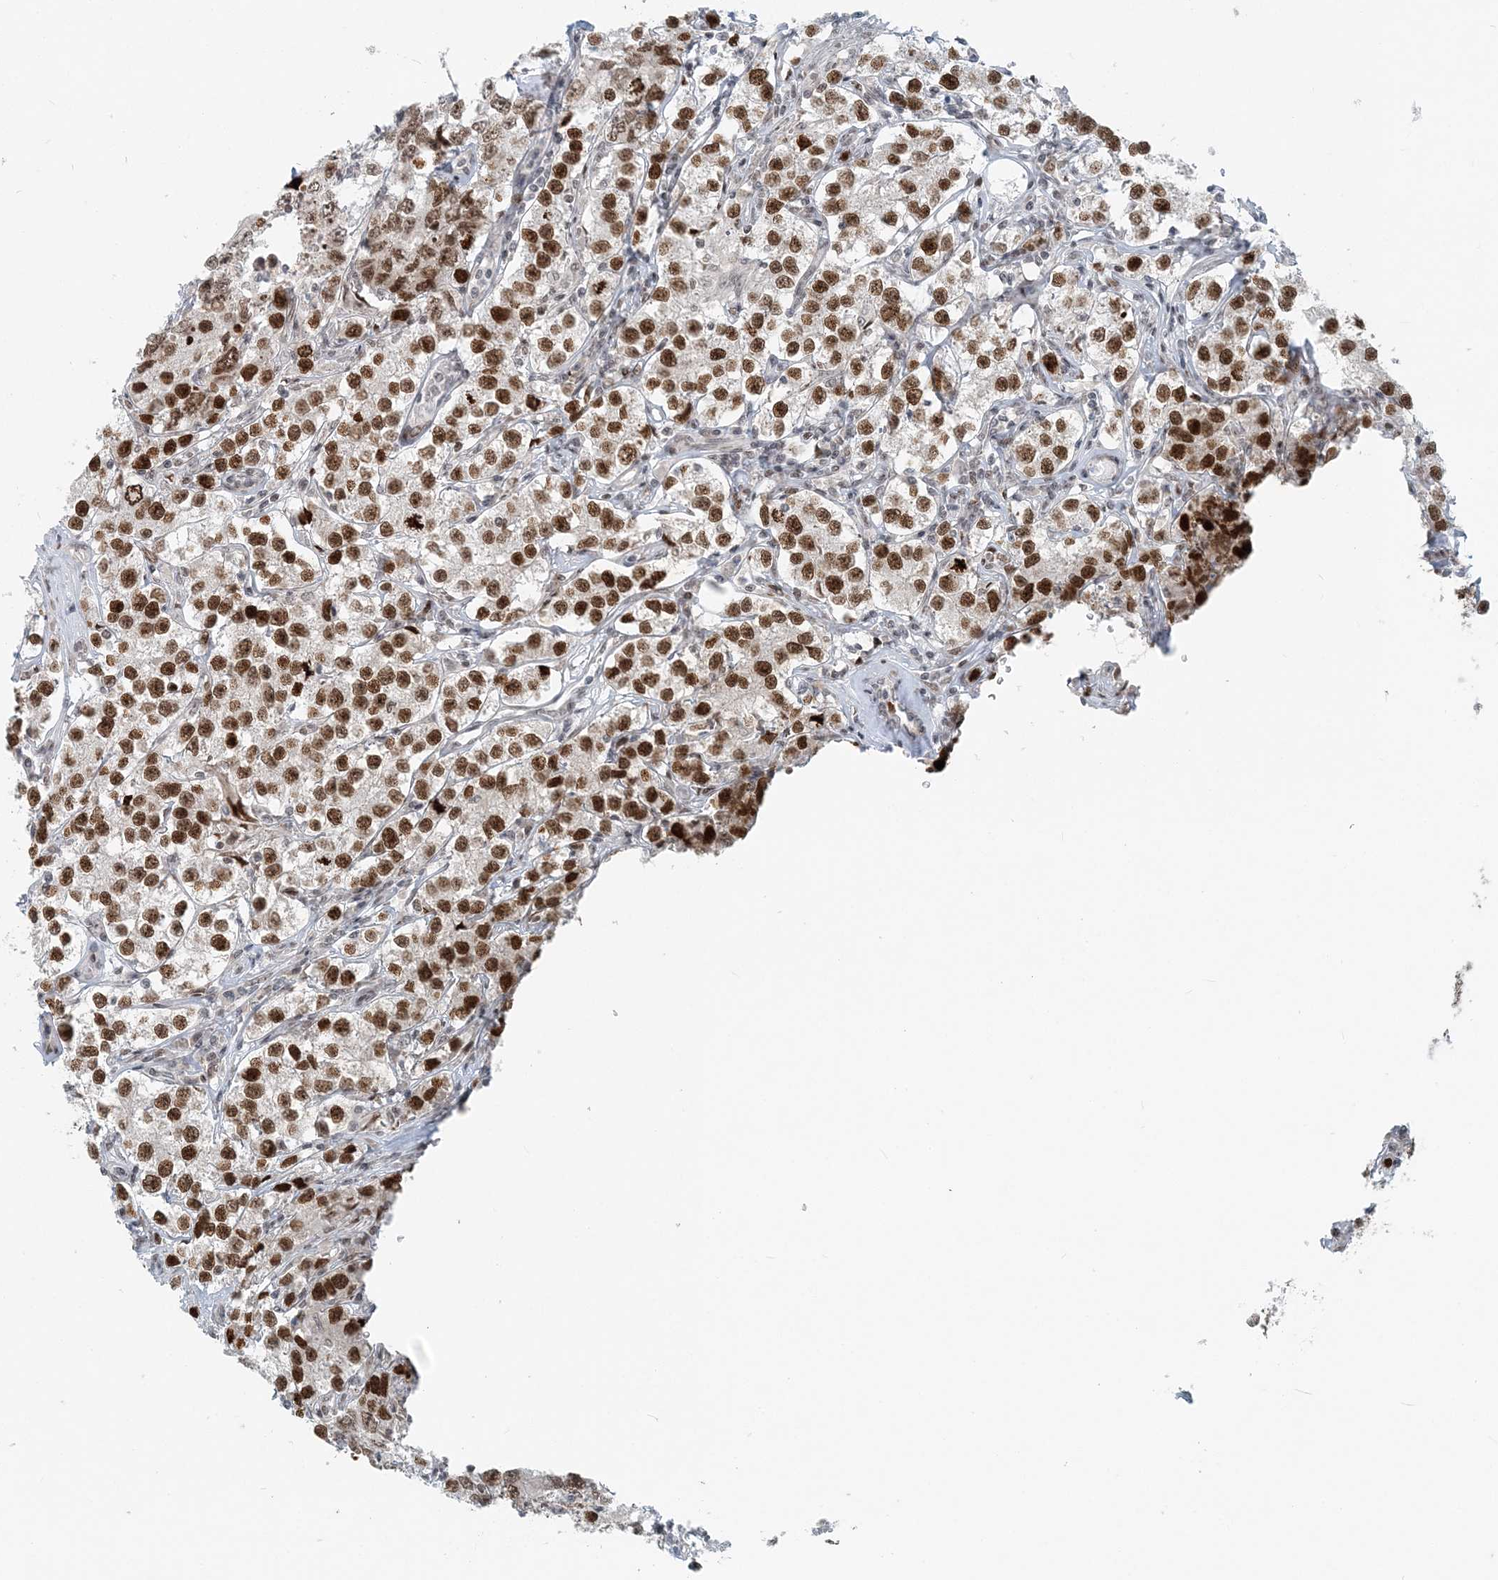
{"staining": {"intensity": "strong", "quantity": ">75%", "location": "nuclear"}, "tissue": "testis cancer", "cell_type": "Tumor cells", "image_type": "cancer", "snomed": [{"axis": "morphology", "description": "Seminoma, NOS"}, {"axis": "morphology", "description": "Carcinoma, Embryonal, NOS"}, {"axis": "topography", "description": "Testis"}], "caption": "Immunohistochemical staining of human seminoma (testis) displays high levels of strong nuclear staining in about >75% of tumor cells.", "gene": "BAZ1B", "patient": {"sex": "male", "age": 43}}